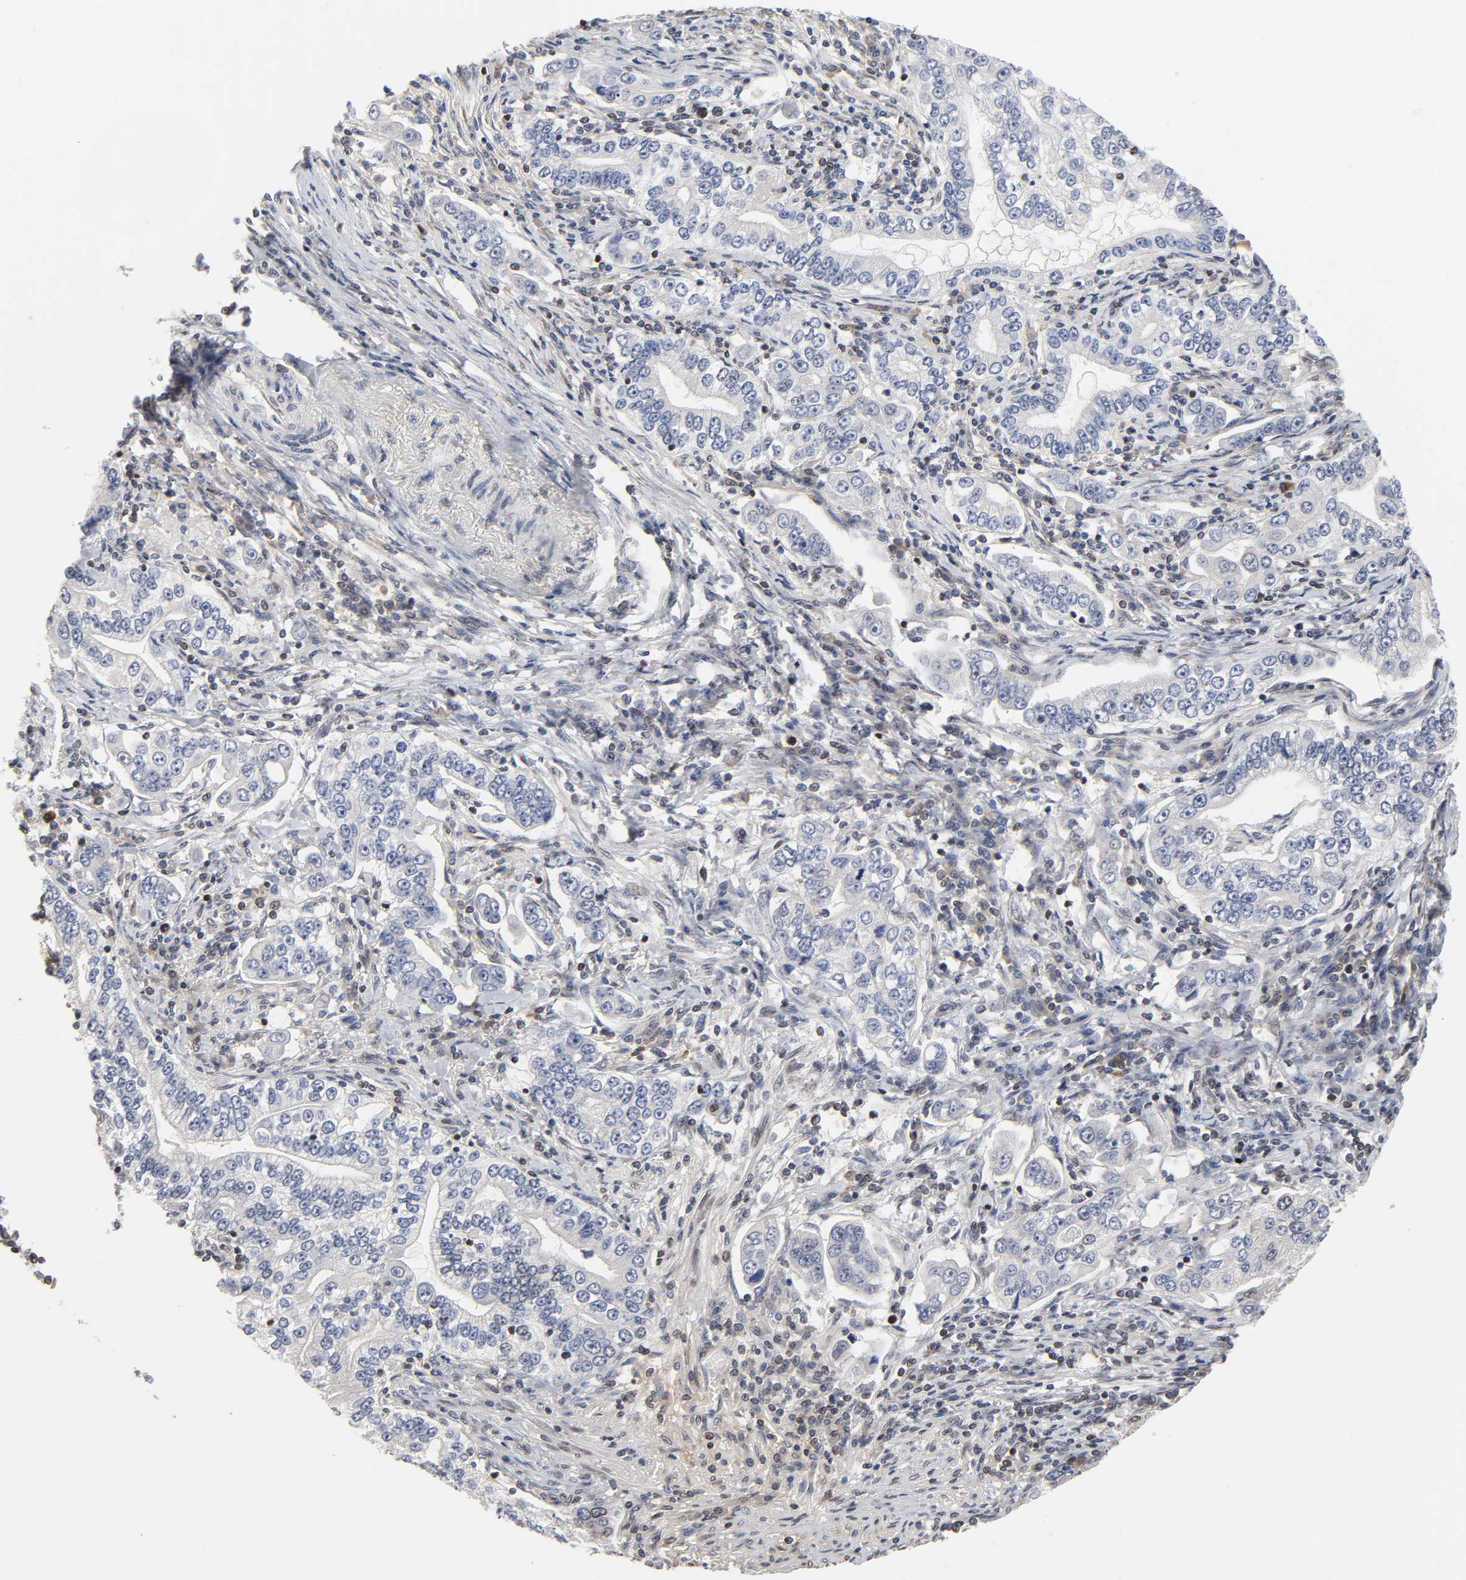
{"staining": {"intensity": "moderate", "quantity": "<25%", "location": "cytoplasmic/membranous,nuclear"}, "tissue": "stomach cancer", "cell_type": "Tumor cells", "image_type": "cancer", "snomed": [{"axis": "morphology", "description": "Adenocarcinoma, NOS"}, {"axis": "topography", "description": "Stomach, lower"}], "caption": "Tumor cells exhibit low levels of moderate cytoplasmic/membranous and nuclear positivity in about <25% of cells in stomach cancer. (IHC, brightfield microscopy, high magnification).", "gene": "CPN2", "patient": {"sex": "female", "age": 72}}